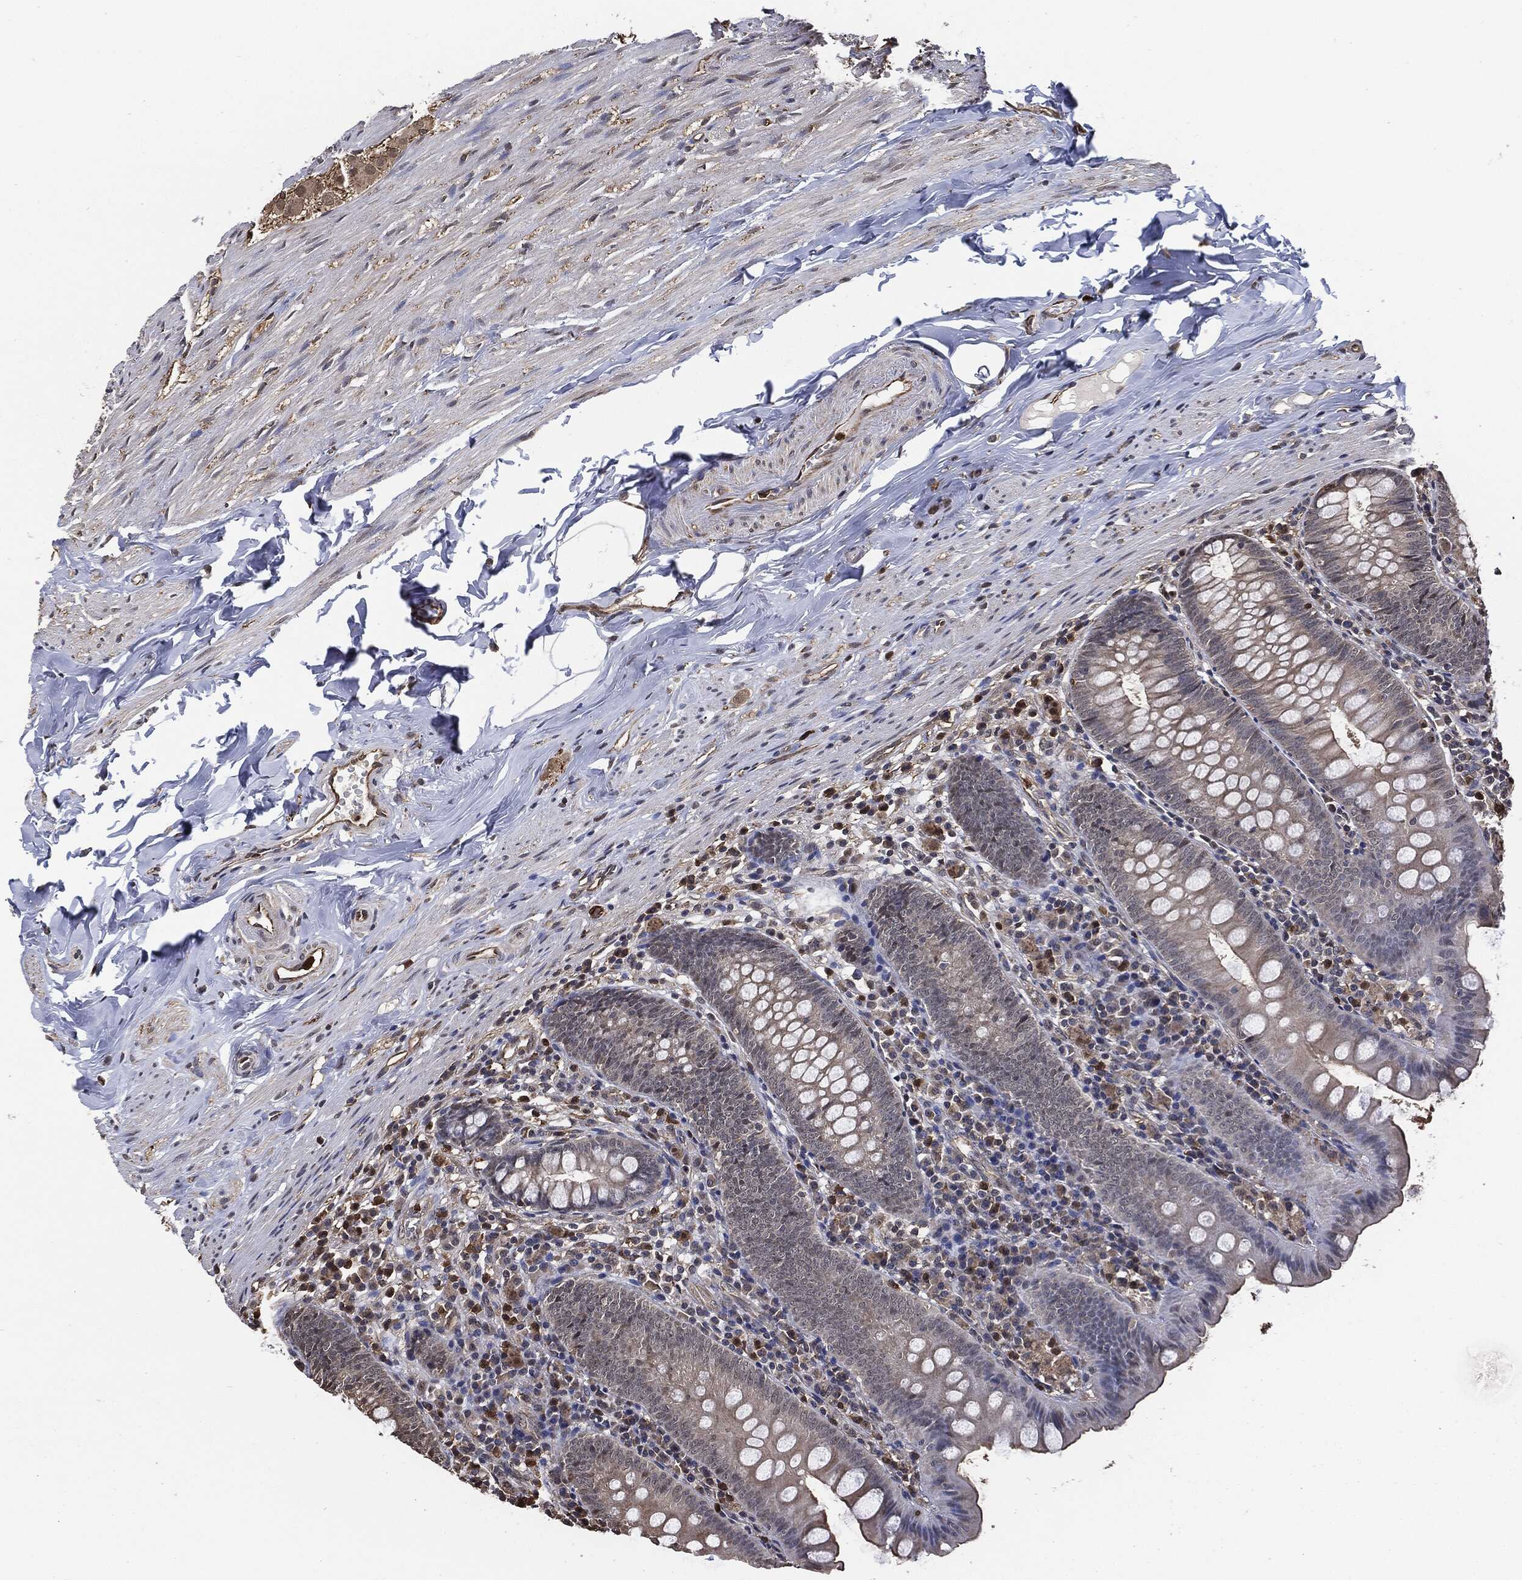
{"staining": {"intensity": "negative", "quantity": "none", "location": "none"}, "tissue": "appendix", "cell_type": "Glandular cells", "image_type": "normal", "snomed": [{"axis": "morphology", "description": "Normal tissue, NOS"}, {"axis": "topography", "description": "Appendix"}], "caption": "Immunohistochemical staining of normal human appendix reveals no significant expression in glandular cells.", "gene": "S100A9", "patient": {"sex": "female", "age": 82}}